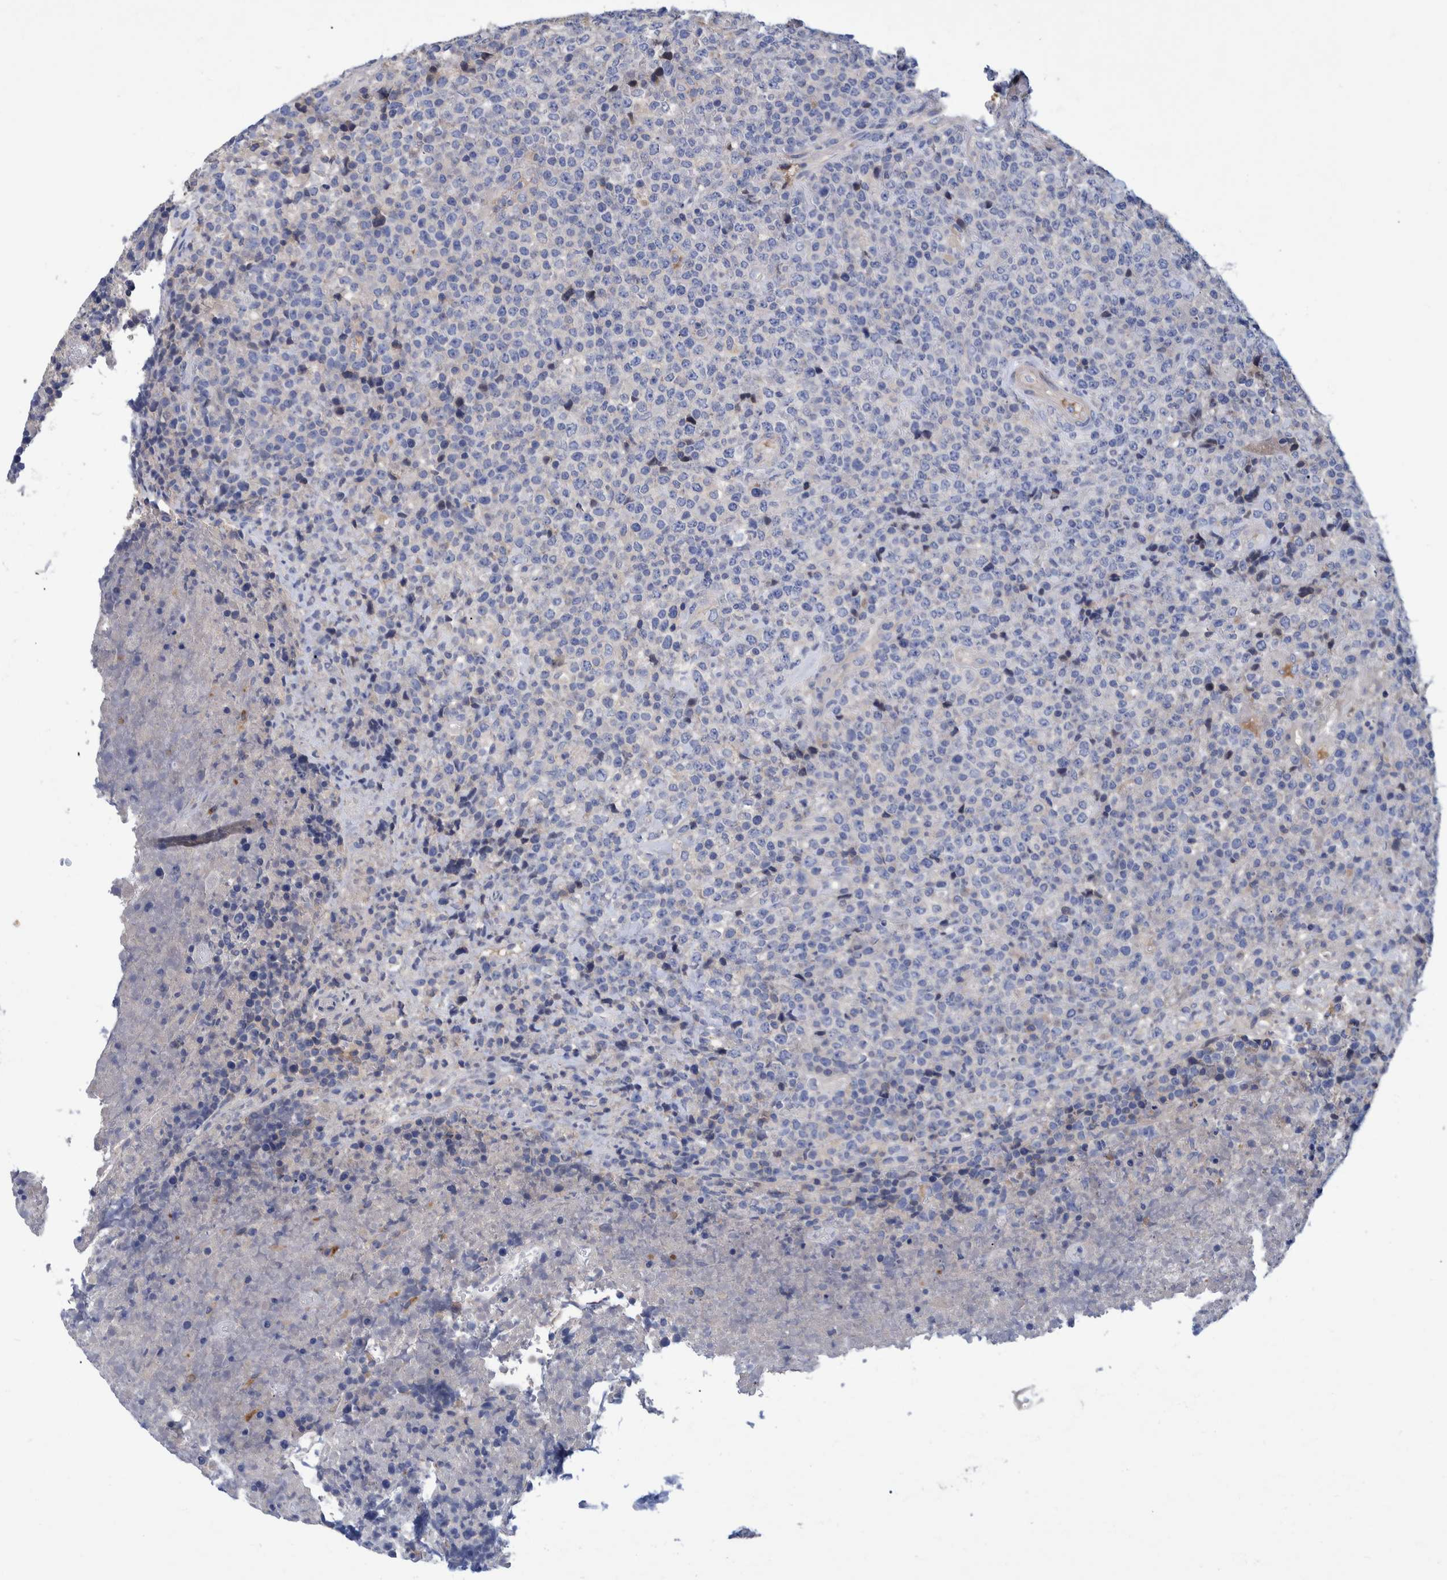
{"staining": {"intensity": "negative", "quantity": "none", "location": "none"}, "tissue": "lymphoma", "cell_type": "Tumor cells", "image_type": "cancer", "snomed": [{"axis": "morphology", "description": "Malignant lymphoma, non-Hodgkin's type, High grade"}, {"axis": "topography", "description": "Lymph node"}], "caption": "There is no significant staining in tumor cells of high-grade malignant lymphoma, non-Hodgkin's type.", "gene": "MKS1", "patient": {"sex": "male", "age": 13}}